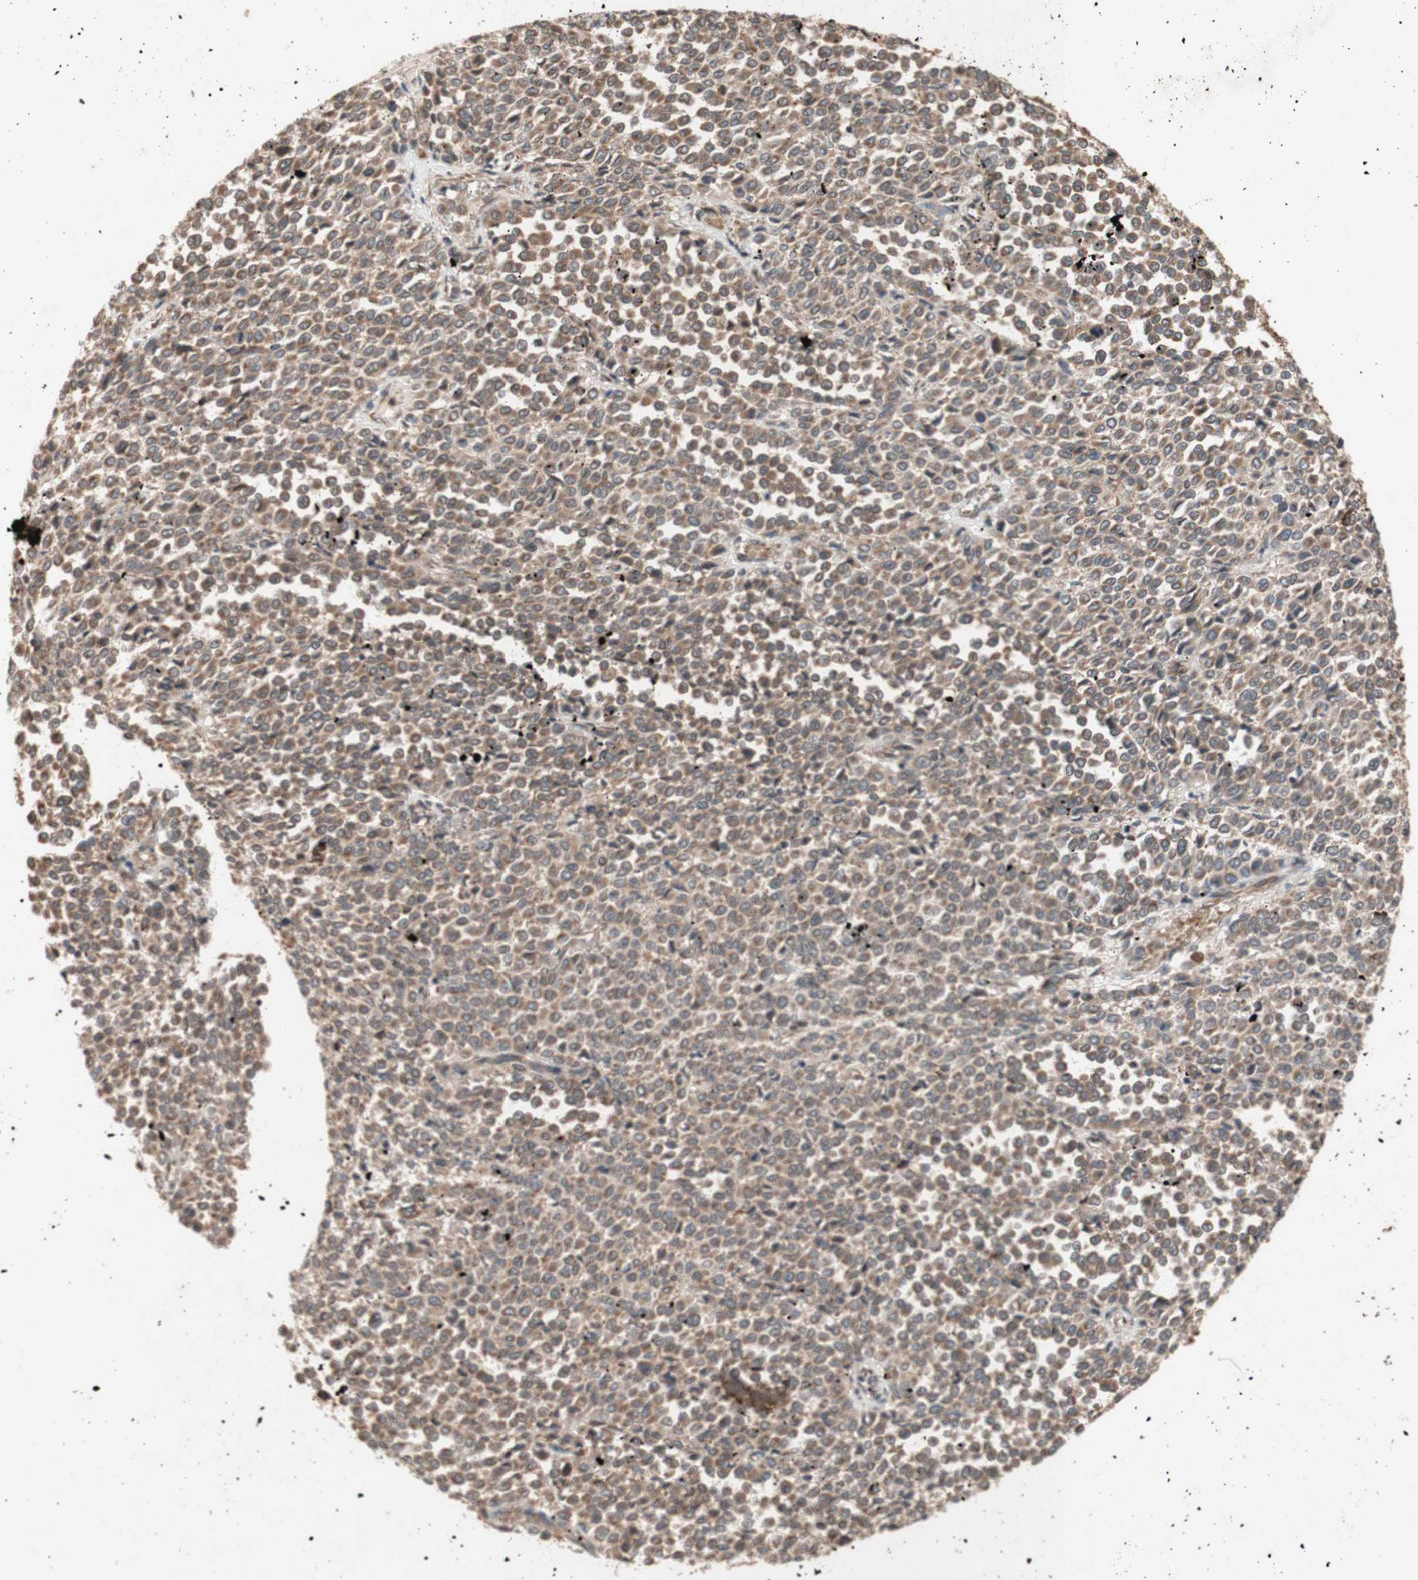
{"staining": {"intensity": "moderate", "quantity": ">75%", "location": "cytoplasmic/membranous"}, "tissue": "melanoma", "cell_type": "Tumor cells", "image_type": "cancer", "snomed": [{"axis": "morphology", "description": "Malignant melanoma, Metastatic site"}, {"axis": "topography", "description": "Pancreas"}], "caption": "A micrograph showing moderate cytoplasmic/membranous positivity in approximately >75% of tumor cells in malignant melanoma (metastatic site), as visualized by brown immunohistochemical staining.", "gene": "DDOST", "patient": {"sex": "female", "age": 30}}